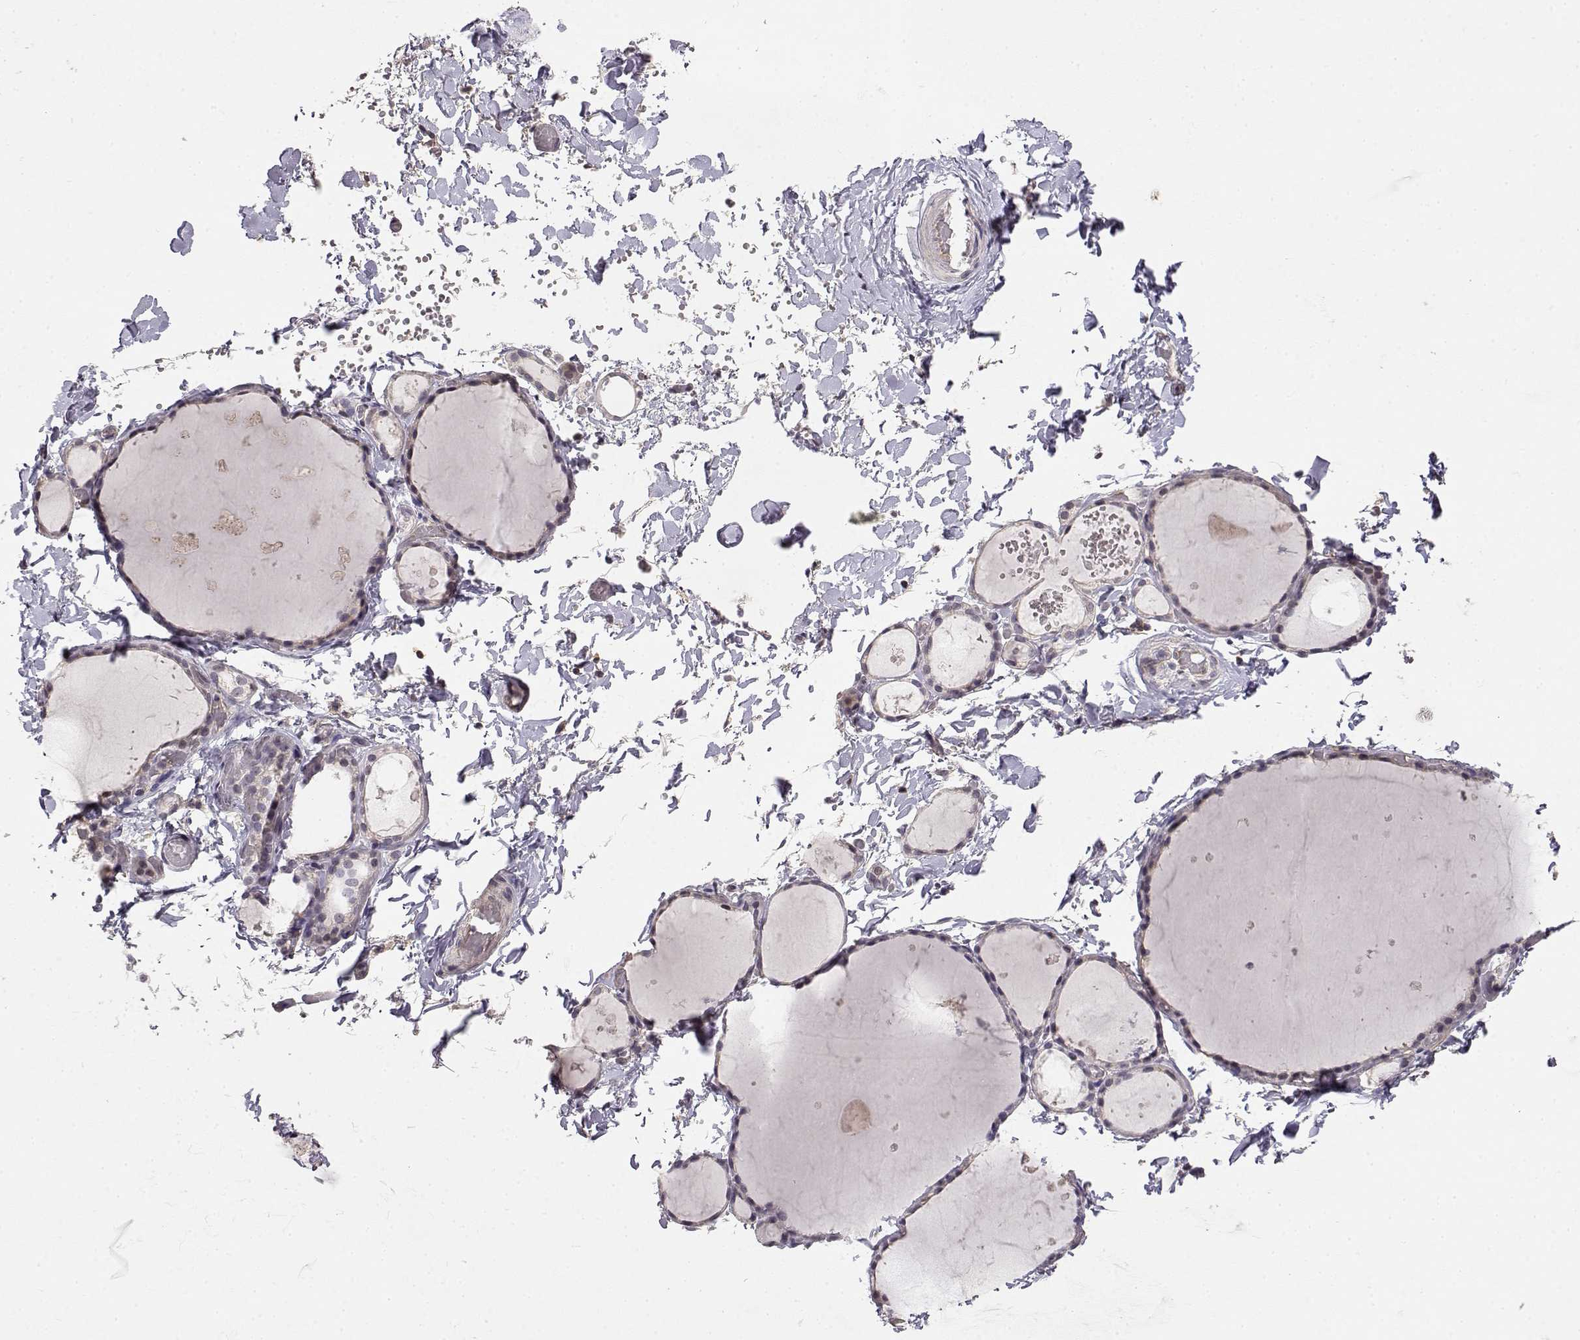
{"staining": {"intensity": "negative", "quantity": "none", "location": "none"}, "tissue": "thyroid gland", "cell_type": "Glandular cells", "image_type": "normal", "snomed": [{"axis": "morphology", "description": "Normal tissue, NOS"}, {"axis": "topography", "description": "Thyroid gland"}], "caption": "This micrograph is of unremarkable thyroid gland stained with IHC to label a protein in brown with the nuclei are counter-stained blue. There is no staining in glandular cells.", "gene": "IFITM1", "patient": {"sex": "female", "age": 56}}